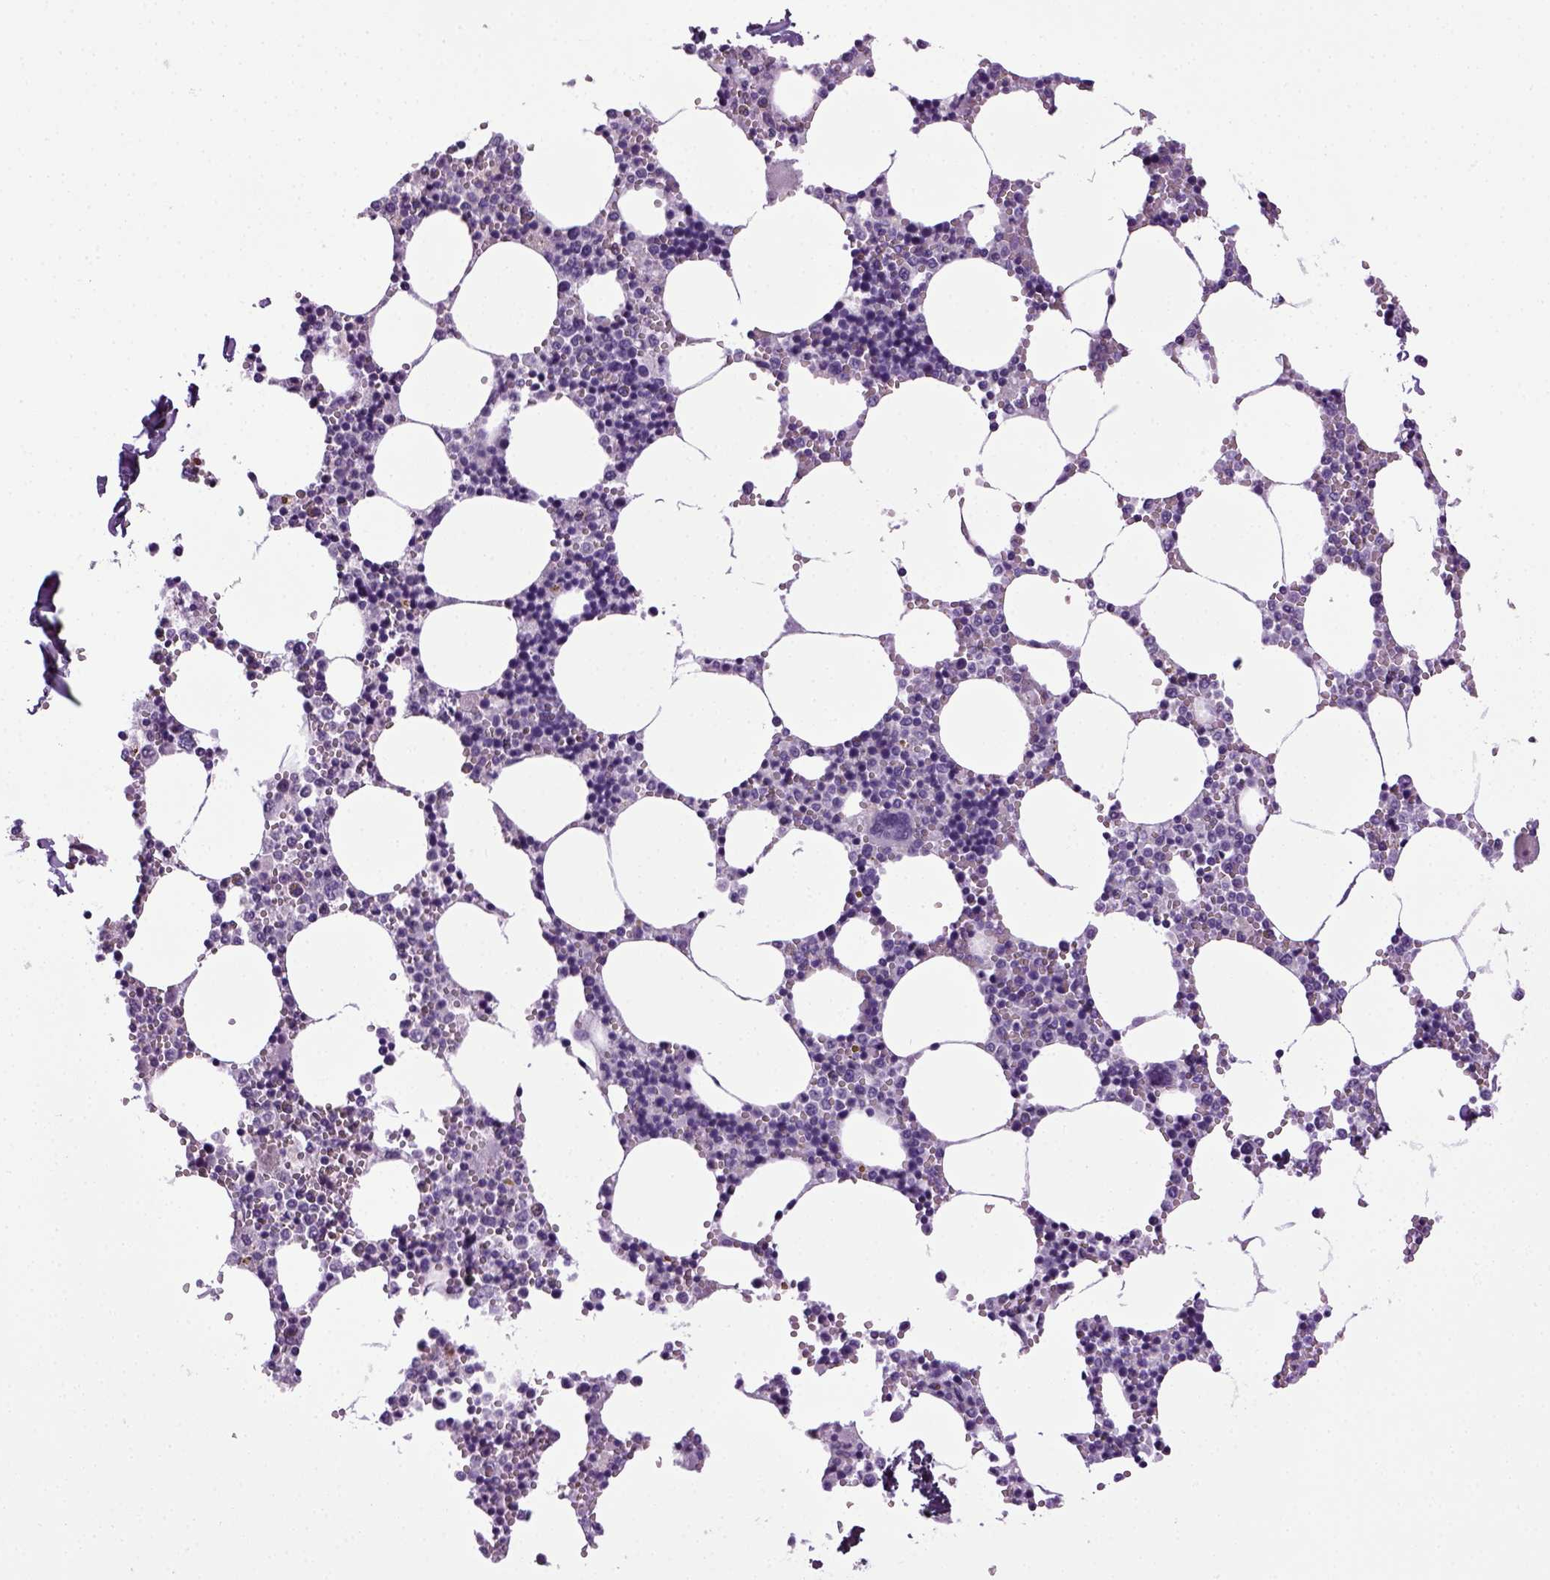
{"staining": {"intensity": "negative", "quantity": "none", "location": "none"}, "tissue": "bone marrow", "cell_type": "Hematopoietic cells", "image_type": "normal", "snomed": [{"axis": "morphology", "description": "Normal tissue, NOS"}, {"axis": "topography", "description": "Bone marrow"}], "caption": "Immunohistochemistry of normal bone marrow demonstrates no expression in hematopoietic cells. The staining is performed using DAB brown chromogen with nuclei counter-stained in using hematoxylin.", "gene": "HMCN2", "patient": {"sex": "male", "age": 54}}